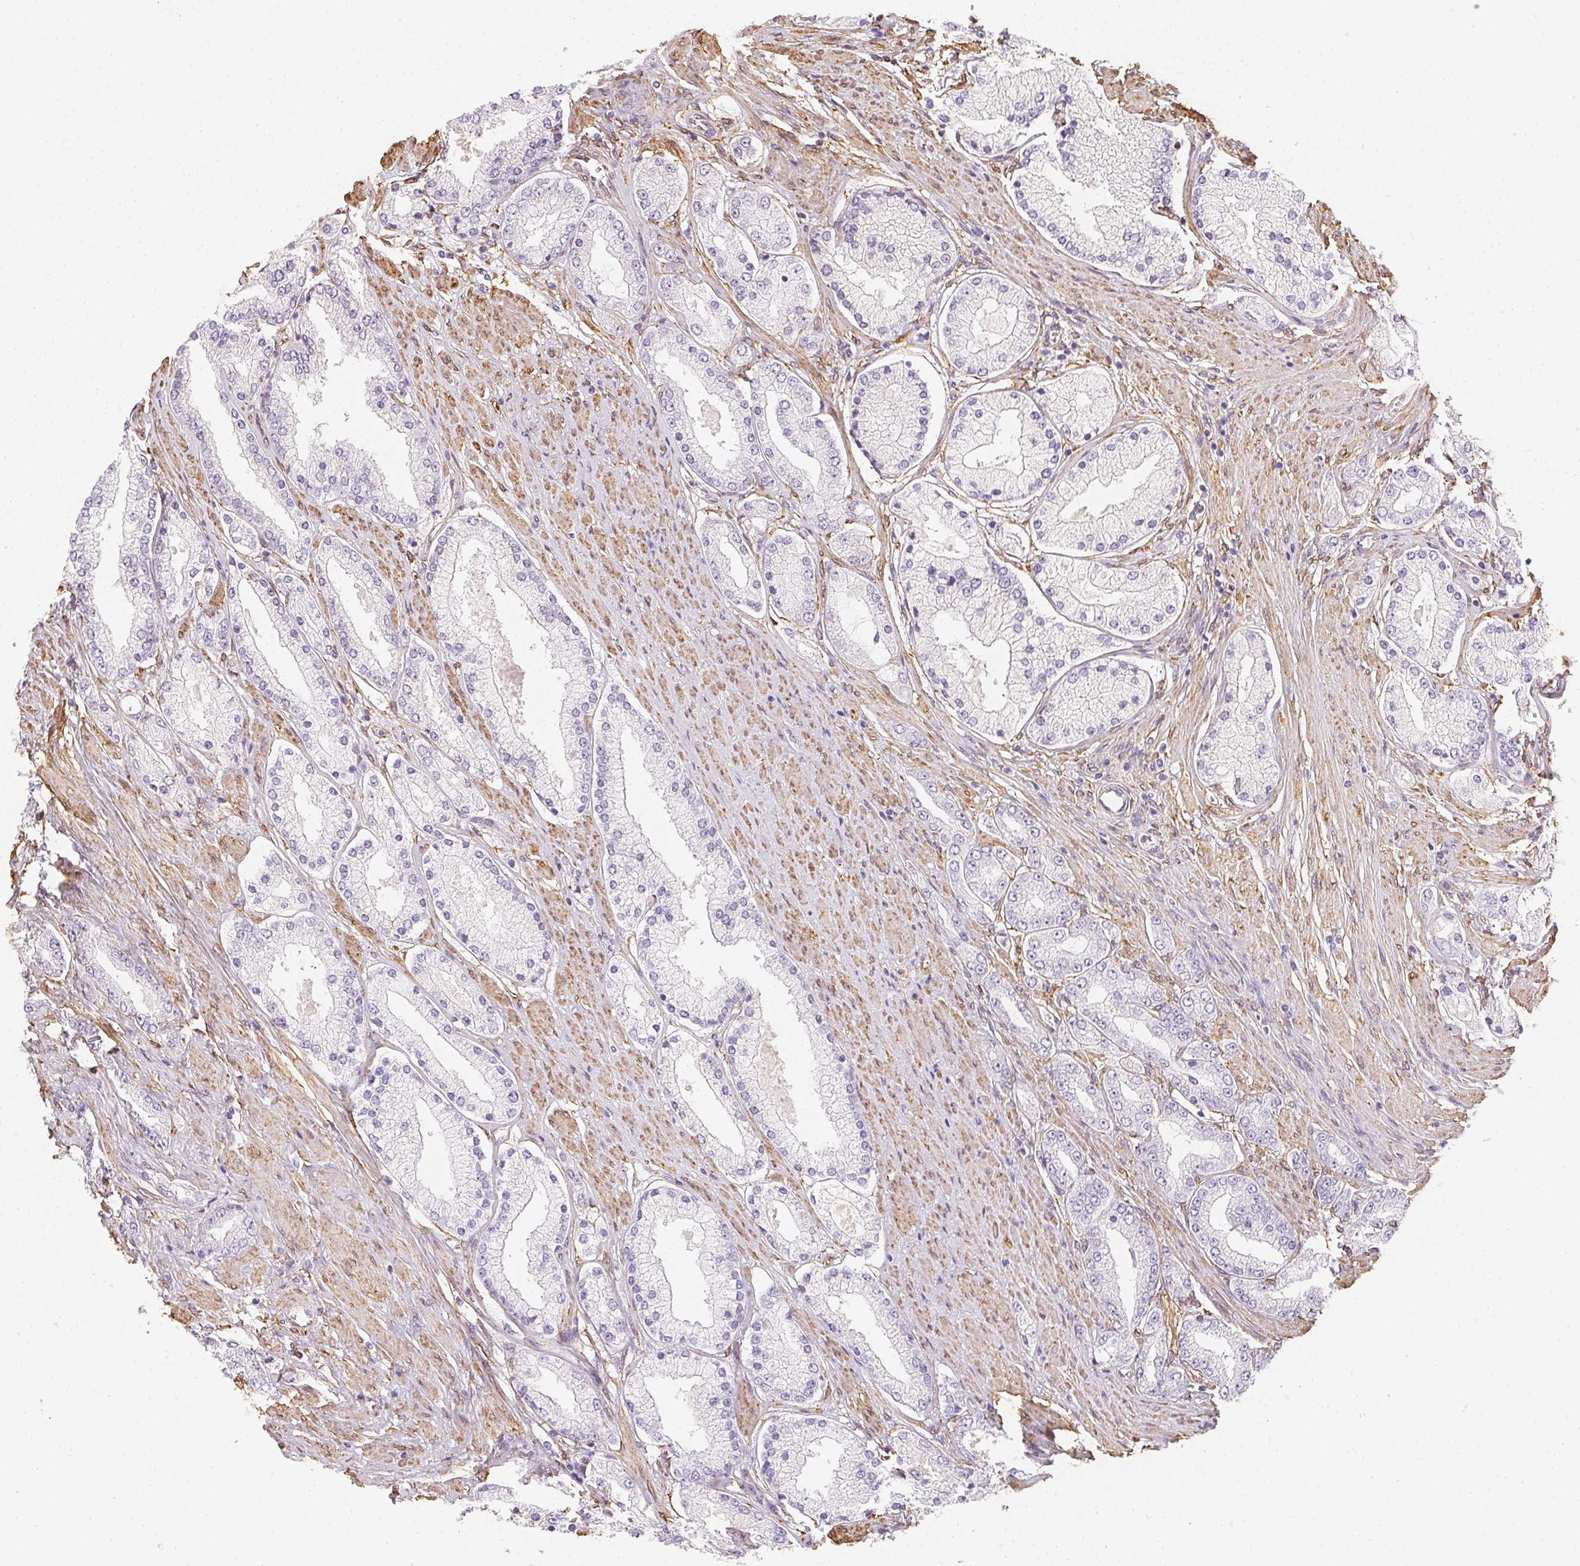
{"staining": {"intensity": "negative", "quantity": "none", "location": "none"}, "tissue": "prostate cancer", "cell_type": "Tumor cells", "image_type": "cancer", "snomed": [{"axis": "morphology", "description": "Adenocarcinoma, High grade"}, {"axis": "topography", "description": "Prostate"}], "caption": "The immunohistochemistry (IHC) image has no significant staining in tumor cells of prostate adenocarcinoma (high-grade) tissue.", "gene": "RSBN1", "patient": {"sex": "male", "age": 67}}